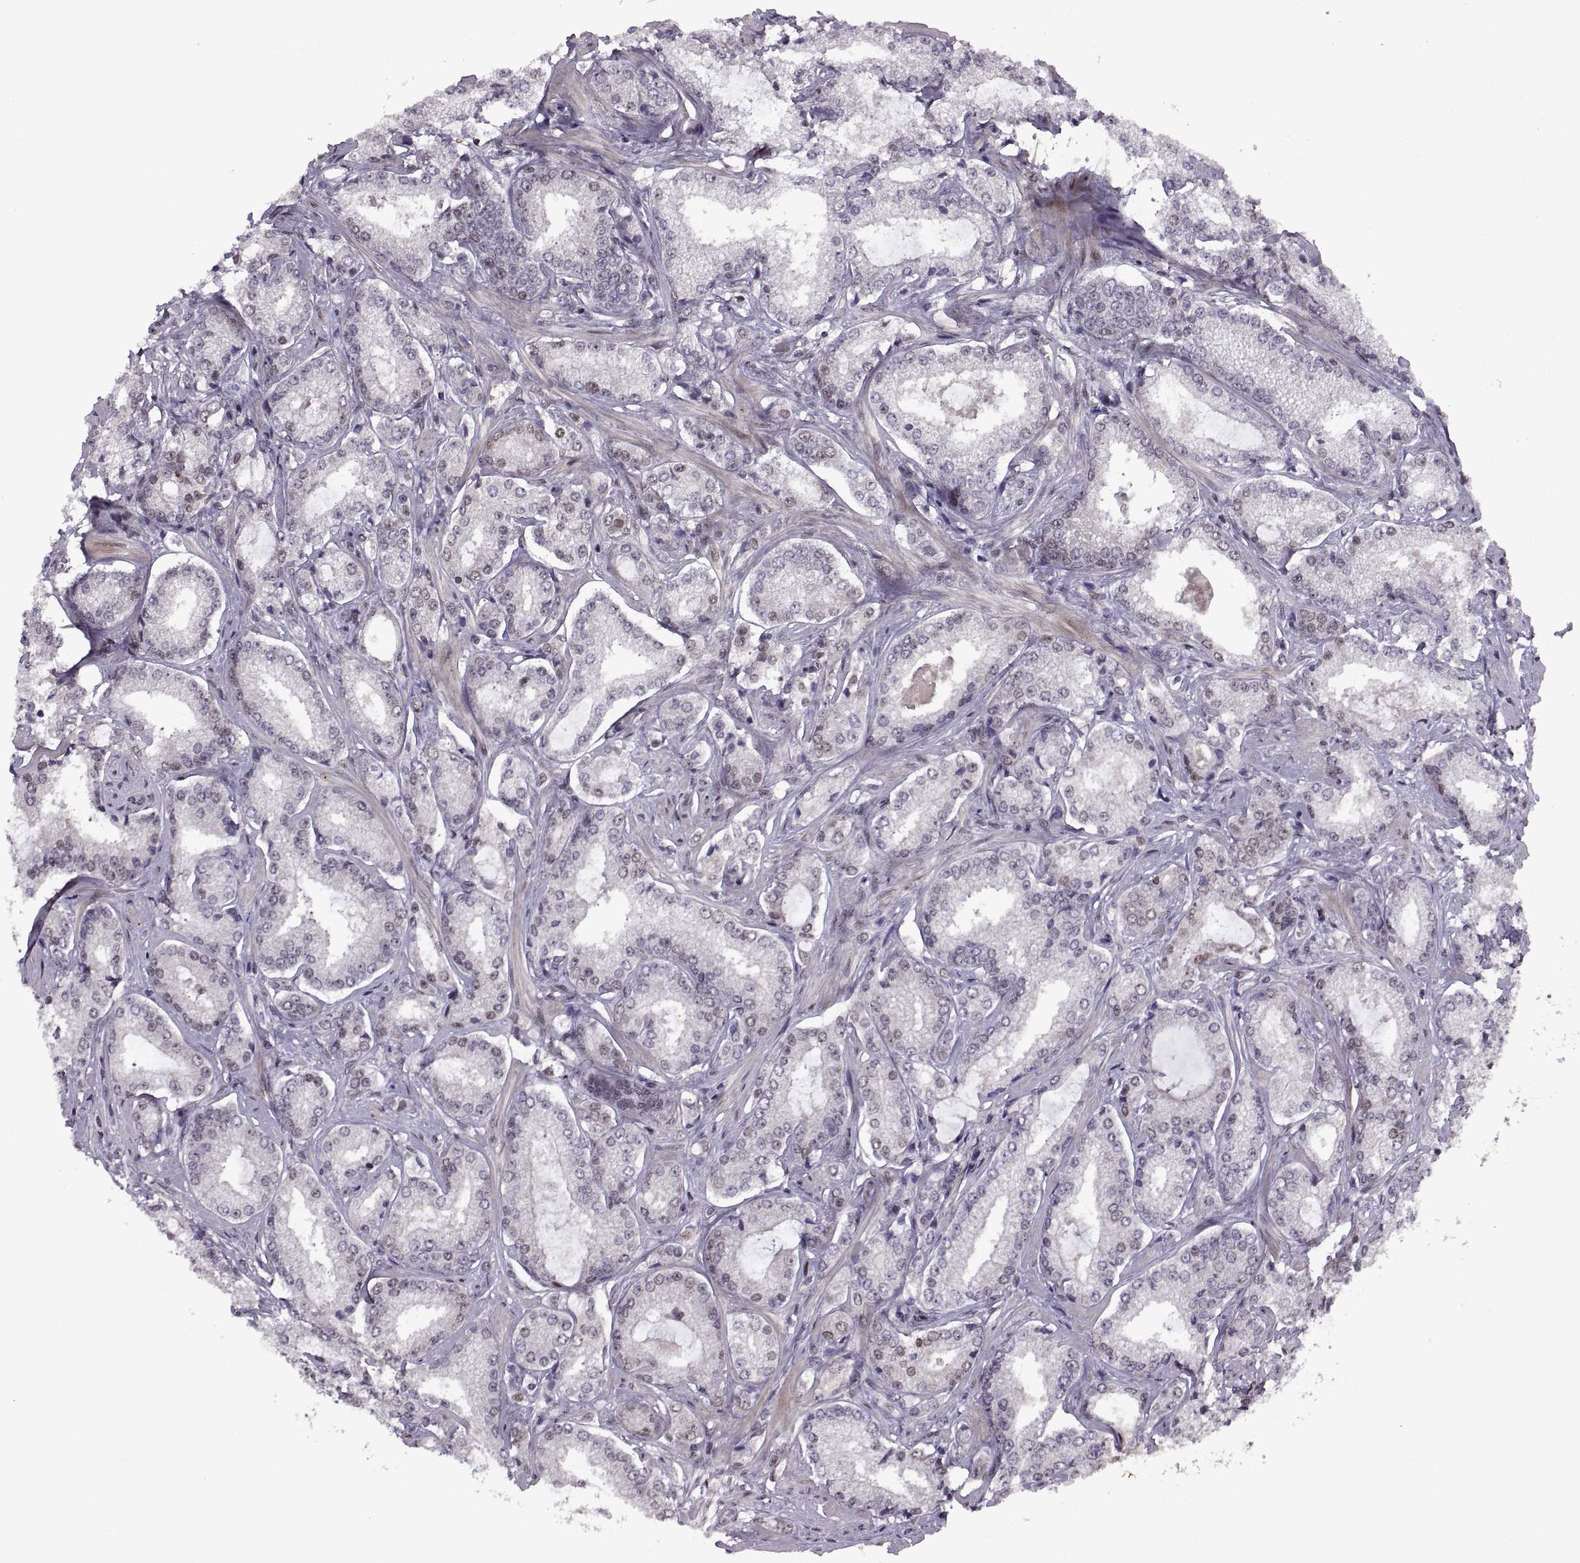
{"staining": {"intensity": "moderate", "quantity": "<25%", "location": "nuclear"}, "tissue": "prostate cancer", "cell_type": "Tumor cells", "image_type": "cancer", "snomed": [{"axis": "morphology", "description": "Adenocarcinoma, Low grade"}, {"axis": "topography", "description": "Prostate"}], "caption": "About <25% of tumor cells in adenocarcinoma (low-grade) (prostate) exhibit moderate nuclear protein expression as visualized by brown immunohistochemical staining.", "gene": "MT1E", "patient": {"sex": "male", "age": 56}}